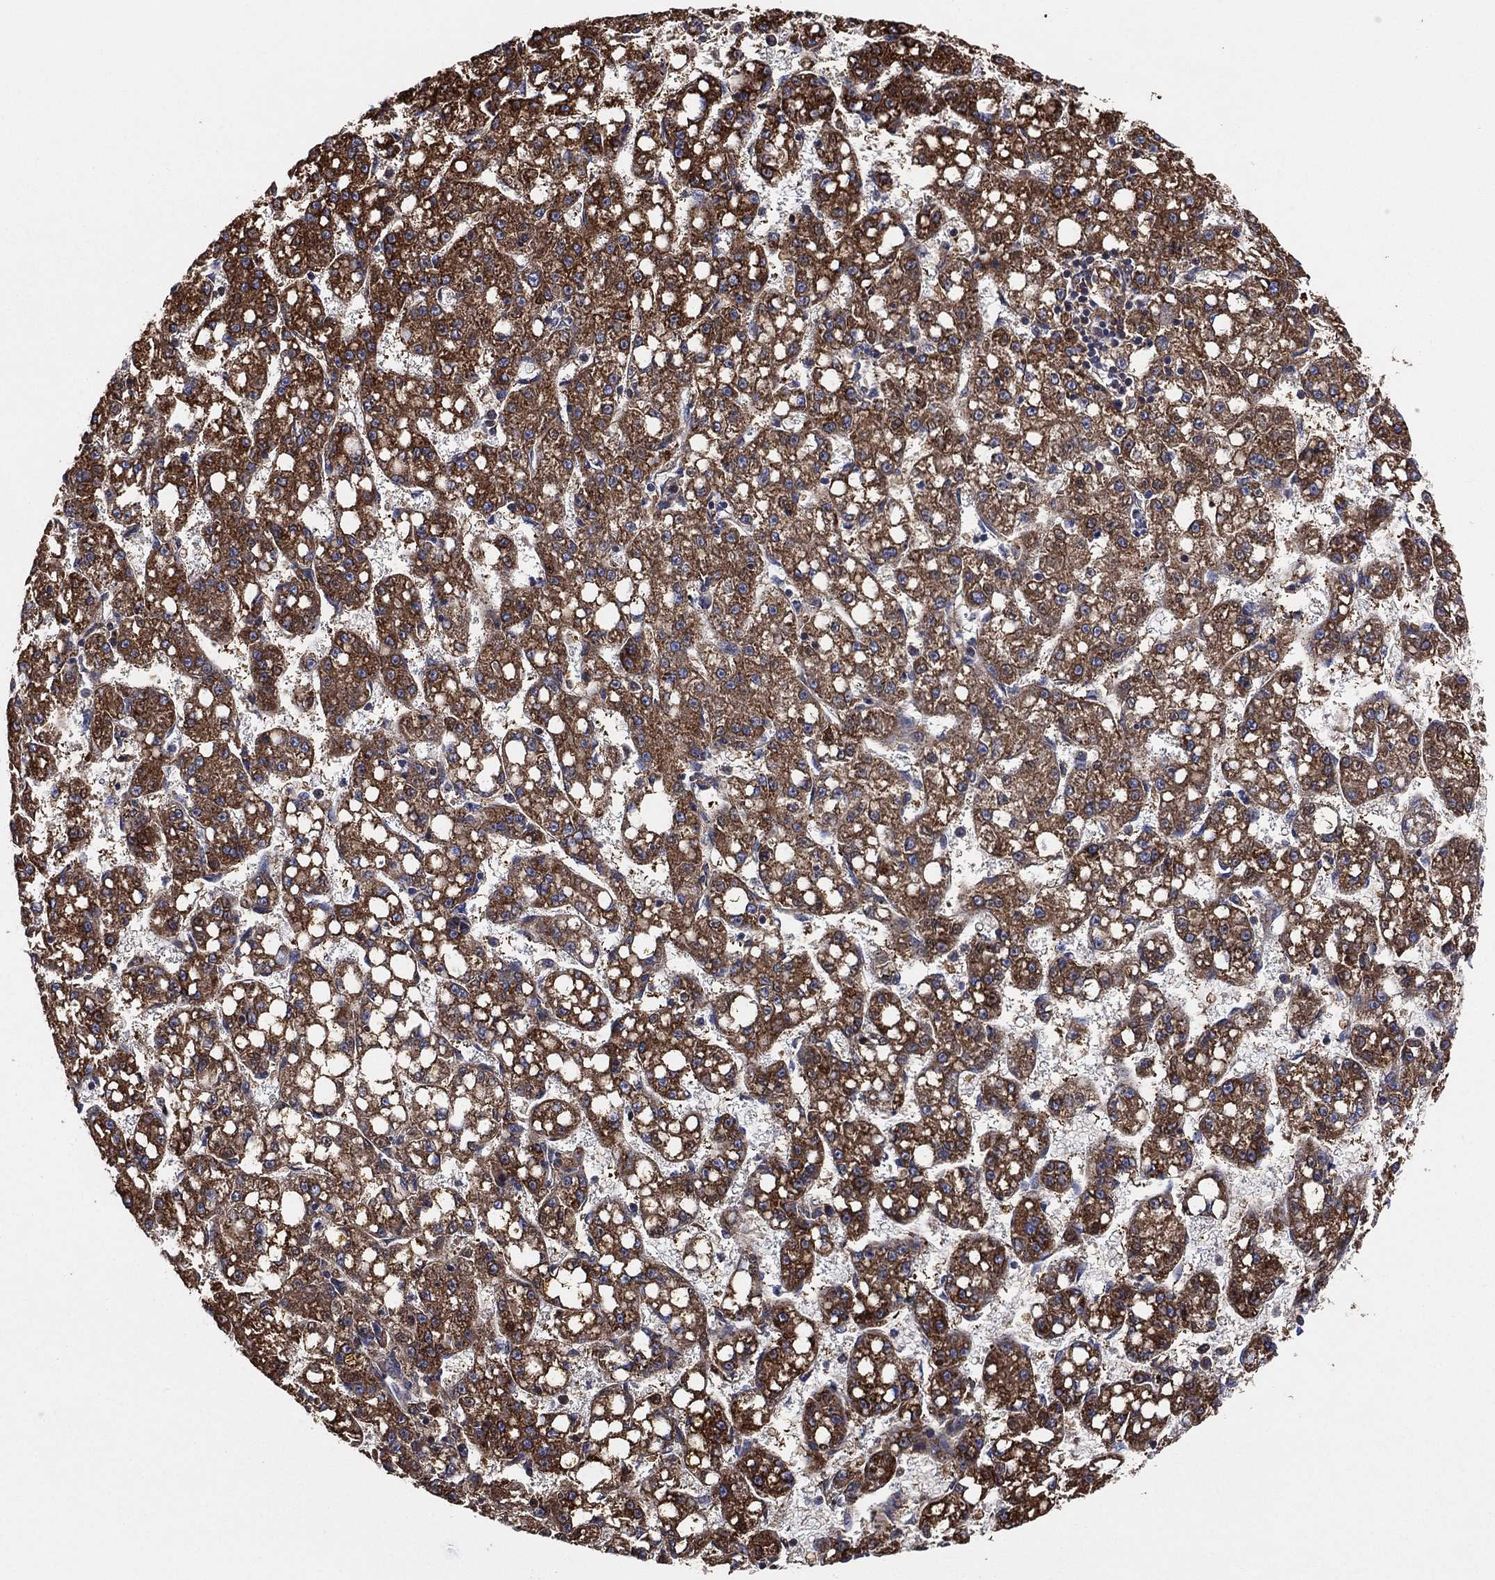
{"staining": {"intensity": "strong", "quantity": "25%-75%", "location": "cytoplasmic/membranous"}, "tissue": "liver cancer", "cell_type": "Tumor cells", "image_type": "cancer", "snomed": [{"axis": "morphology", "description": "Carcinoma, Hepatocellular, NOS"}, {"axis": "topography", "description": "Liver"}], "caption": "The photomicrograph demonstrates a brown stain indicating the presence of a protein in the cytoplasmic/membranous of tumor cells in liver cancer. The staining was performed using DAB (3,3'-diaminobenzidine) to visualize the protein expression in brown, while the nuclei were stained in blue with hematoxylin (Magnification: 20x).", "gene": "LIMD1", "patient": {"sex": "female", "age": 65}}